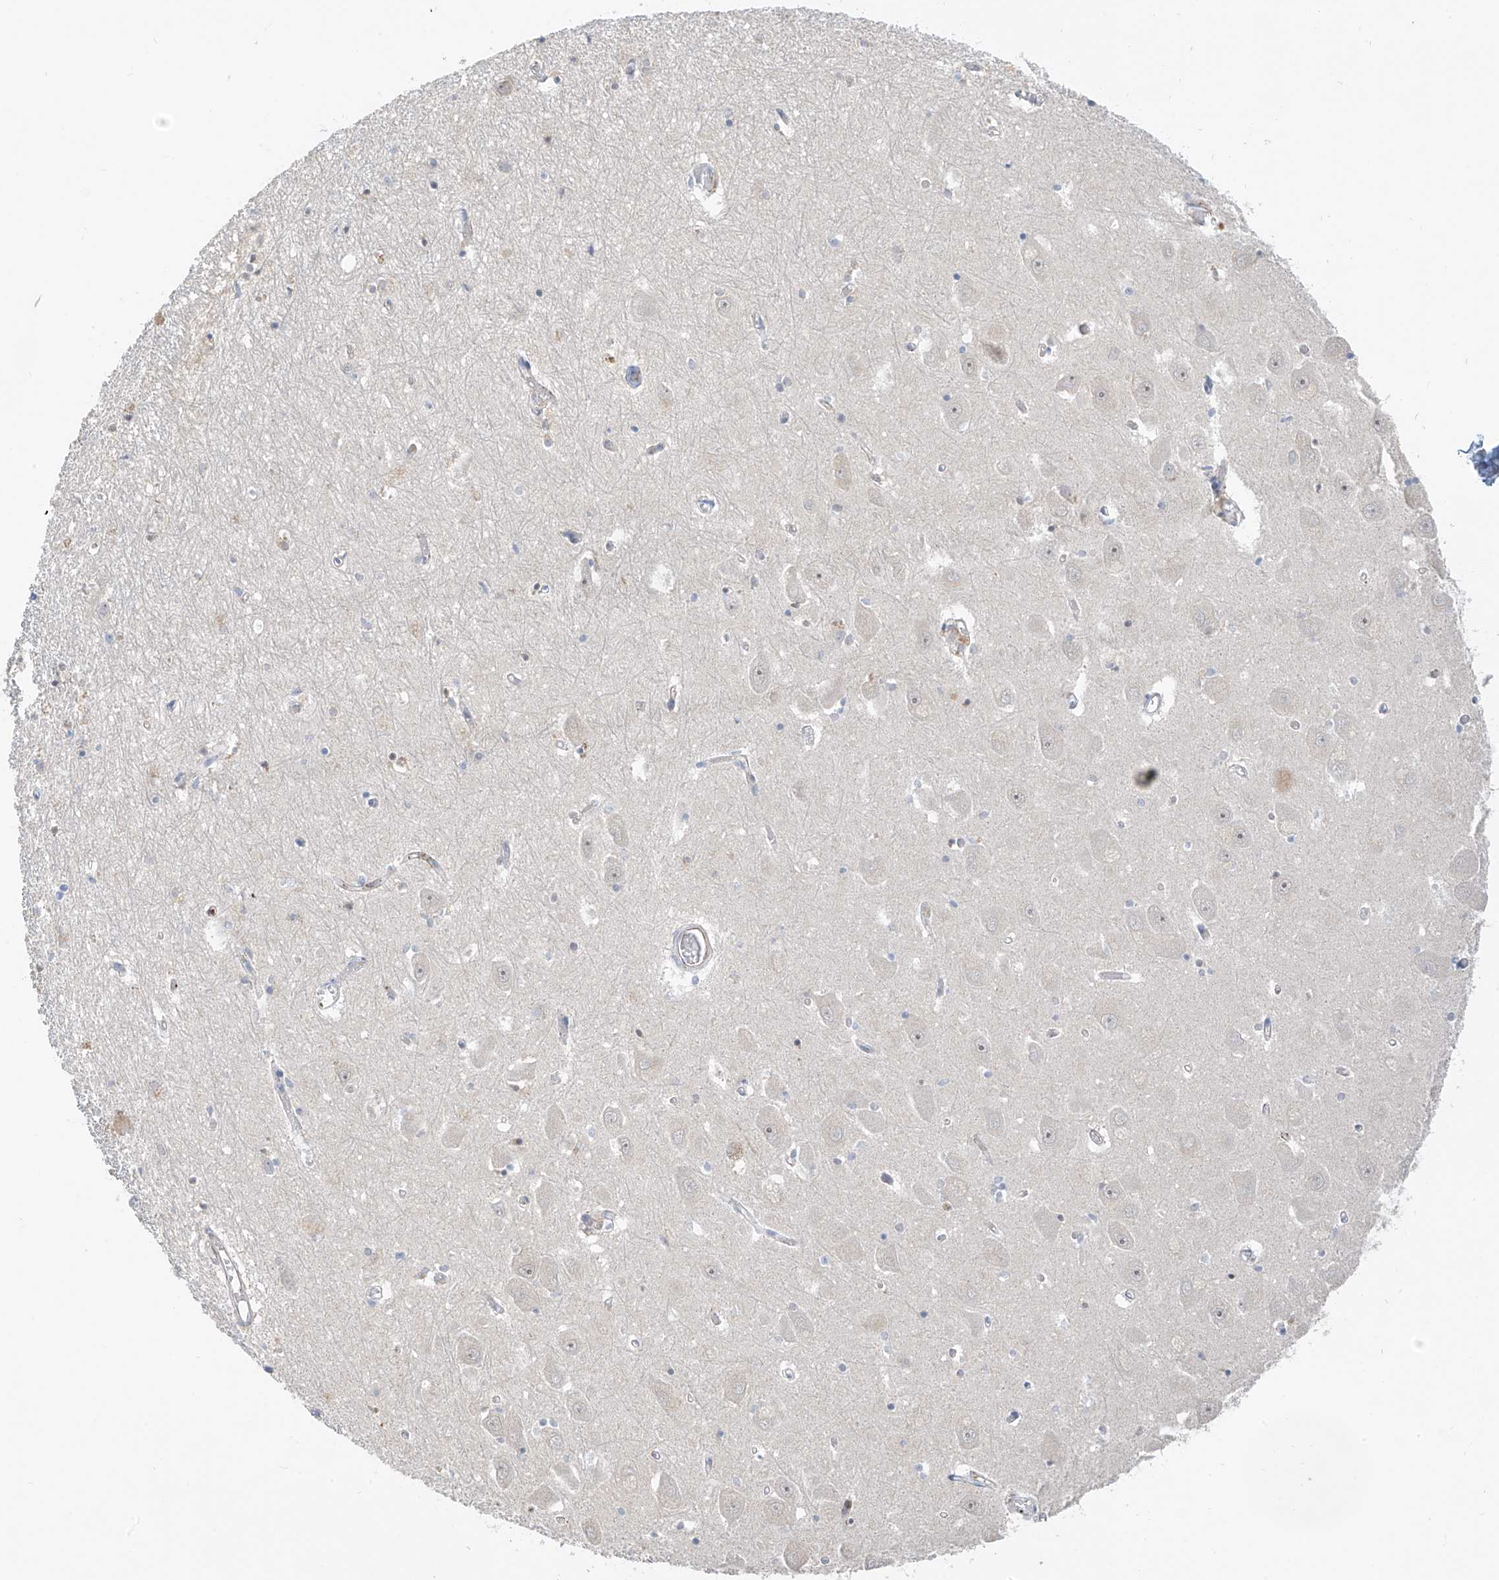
{"staining": {"intensity": "negative", "quantity": "none", "location": "none"}, "tissue": "hippocampus", "cell_type": "Glial cells", "image_type": "normal", "snomed": [{"axis": "morphology", "description": "Normal tissue, NOS"}, {"axis": "topography", "description": "Hippocampus"}], "caption": "There is no significant staining in glial cells of hippocampus. The staining was performed using DAB to visualize the protein expression in brown, while the nuclei were stained in blue with hematoxylin (Magnification: 20x).", "gene": "C2orf42", "patient": {"sex": "male", "age": 70}}